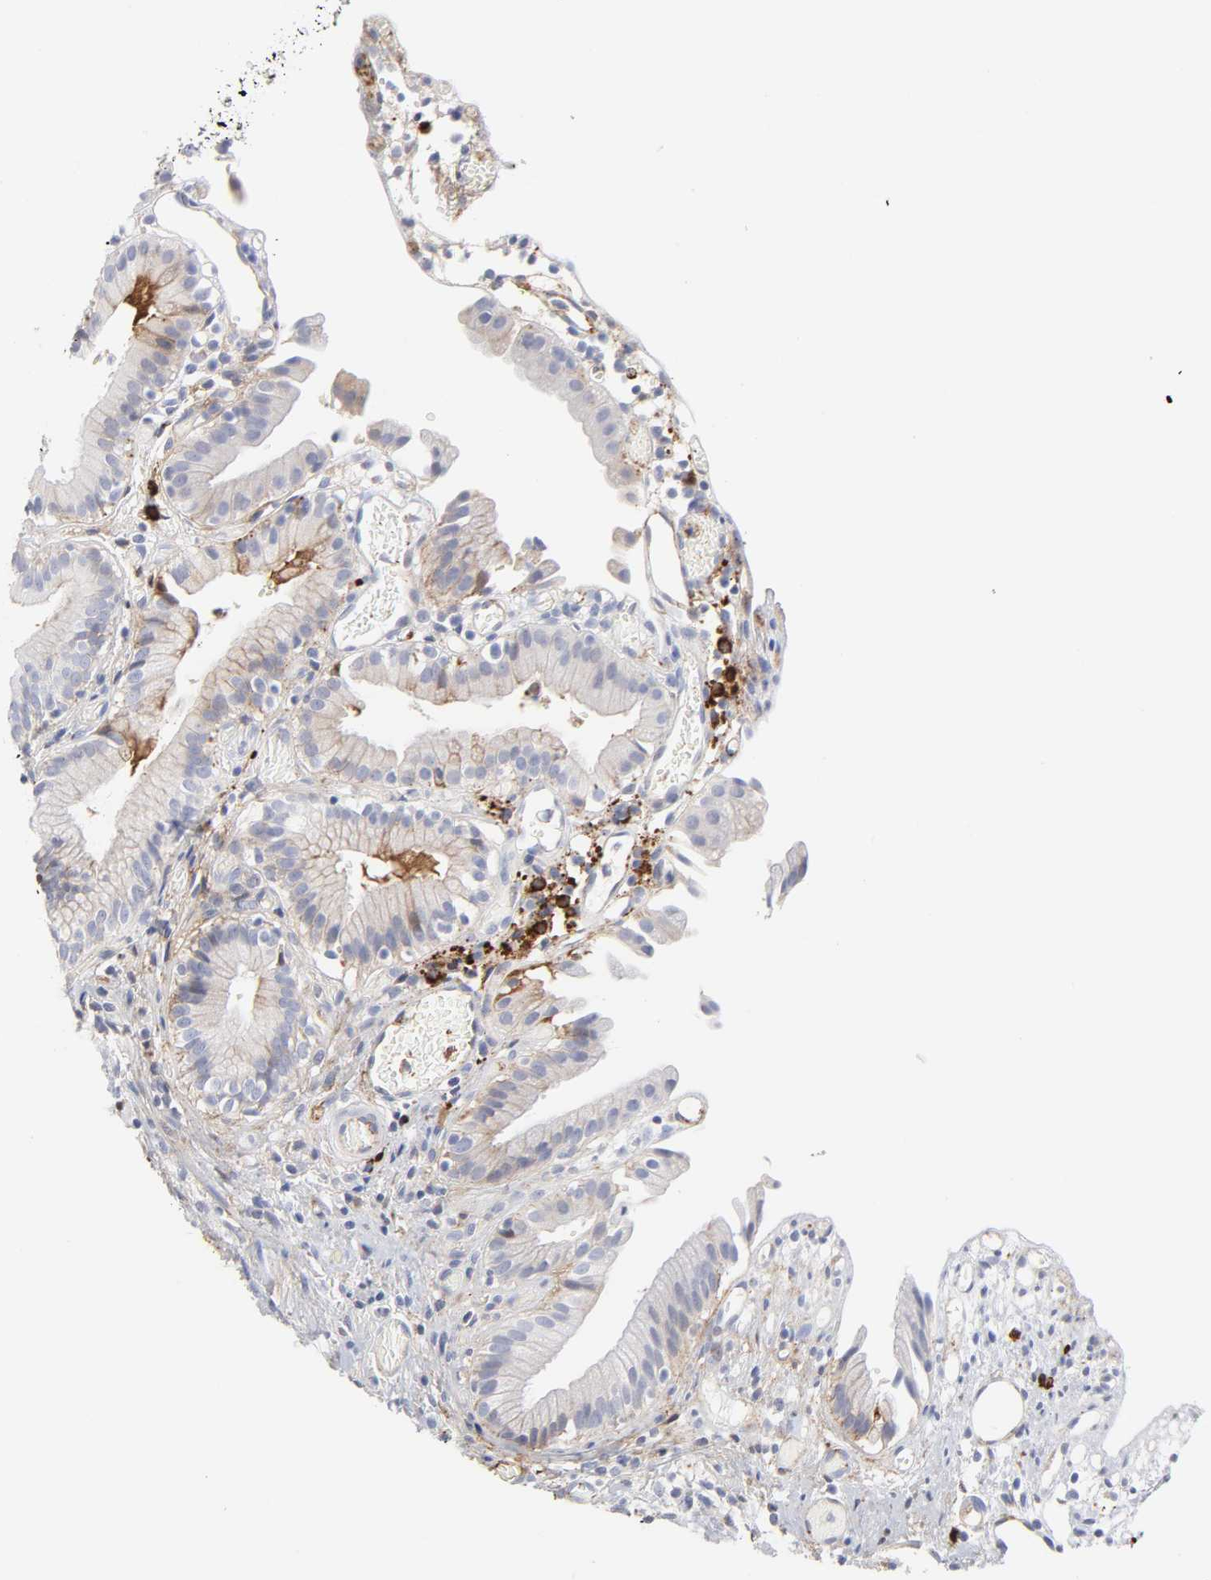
{"staining": {"intensity": "negative", "quantity": "none", "location": "none"}, "tissue": "gallbladder", "cell_type": "Glandular cells", "image_type": "normal", "snomed": [{"axis": "morphology", "description": "Normal tissue, NOS"}, {"axis": "topography", "description": "Gallbladder"}], "caption": "This is an immunohistochemistry (IHC) micrograph of unremarkable human gallbladder. There is no expression in glandular cells.", "gene": "PLAT", "patient": {"sex": "male", "age": 65}}